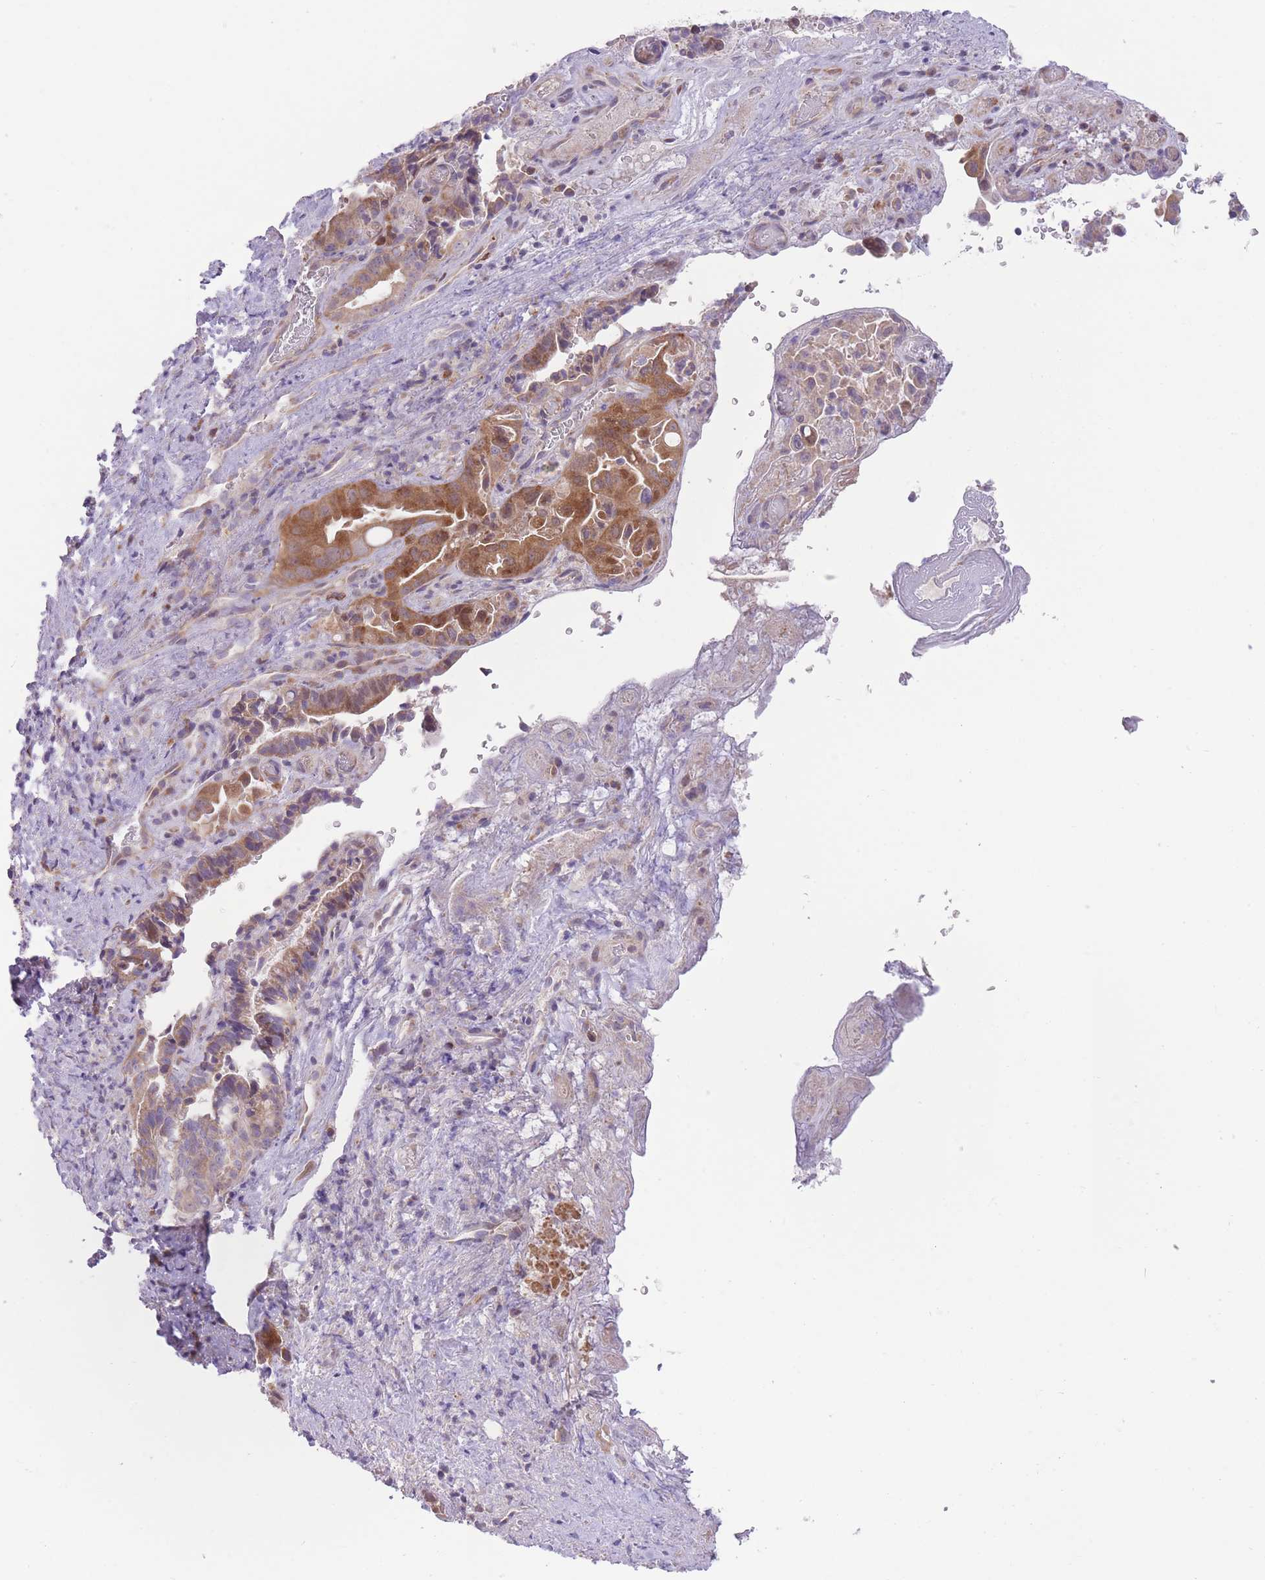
{"staining": {"intensity": "strong", "quantity": ">75%", "location": "cytoplasmic/membranous"}, "tissue": "liver cancer", "cell_type": "Tumor cells", "image_type": "cancer", "snomed": [{"axis": "morphology", "description": "Cholangiocarcinoma"}, {"axis": "topography", "description": "Liver"}], "caption": "Immunohistochemical staining of liver cholangiocarcinoma displays strong cytoplasmic/membranous protein expression in approximately >75% of tumor cells. (IHC, brightfield microscopy, high magnification).", "gene": "BOLA2B", "patient": {"sex": "female", "age": 68}}